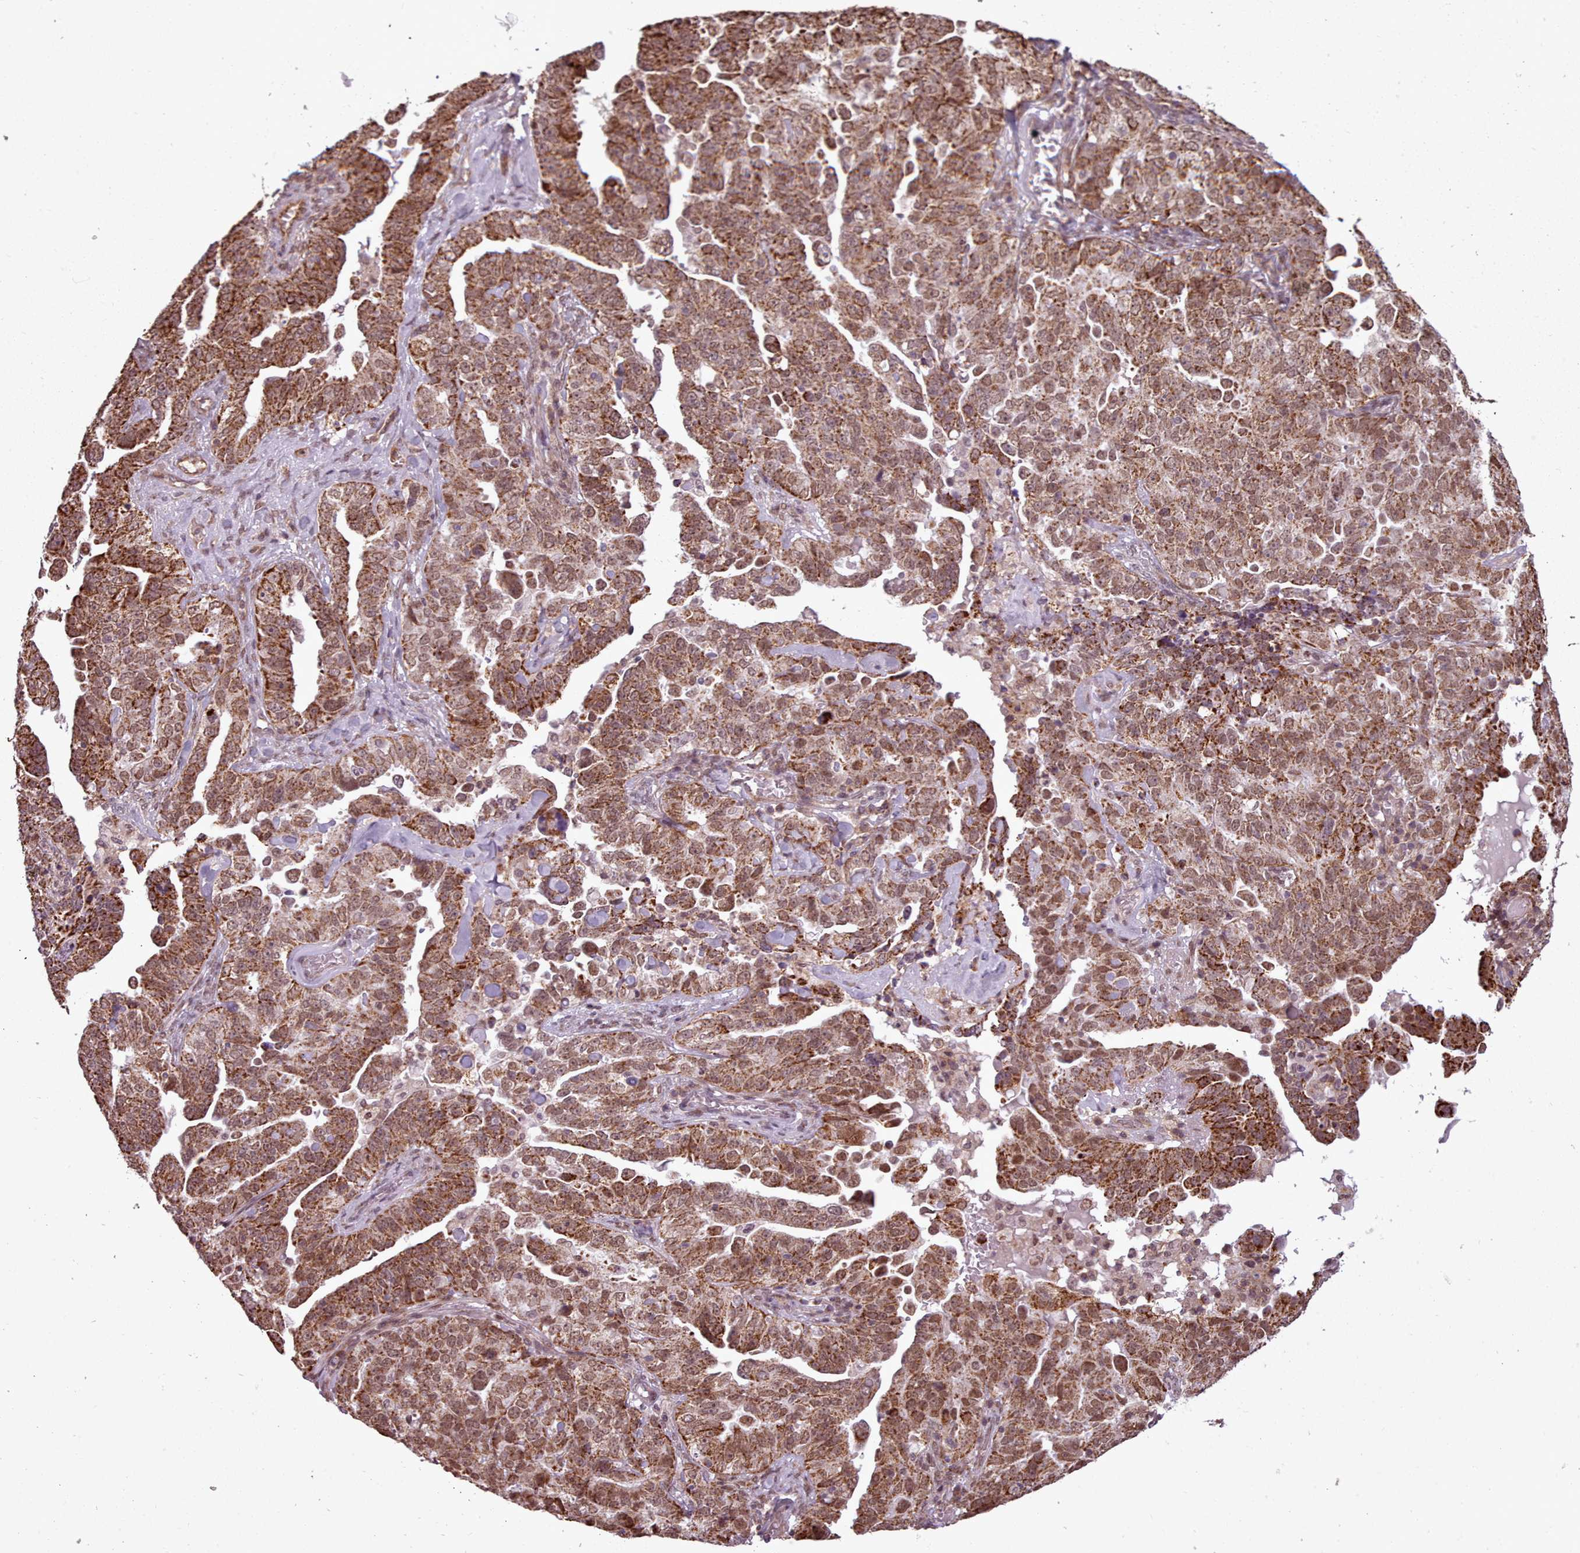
{"staining": {"intensity": "moderate", "quantity": ">75%", "location": "cytoplasmic/membranous,nuclear"}, "tissue": "ovarian cancer", "cell_type": "Tumor cells", "image_type": "cancer", "snomed": [{"axis": "morphology", "description": "Carcinoma, endometroid"}, {"axis": "topography", "description": "Ovary"}], "caption": "Protein analysis of ovarian cancer (endometroid carcinoma) tissue demonstrates moderate cytoplasmic/membranous and nuclear staining in about >75% of tumor cells. (IHC, brightfield microscopy, high magnification).", "gene": "ZMYM4", "patient": {"sex": "female", "age": 62}}